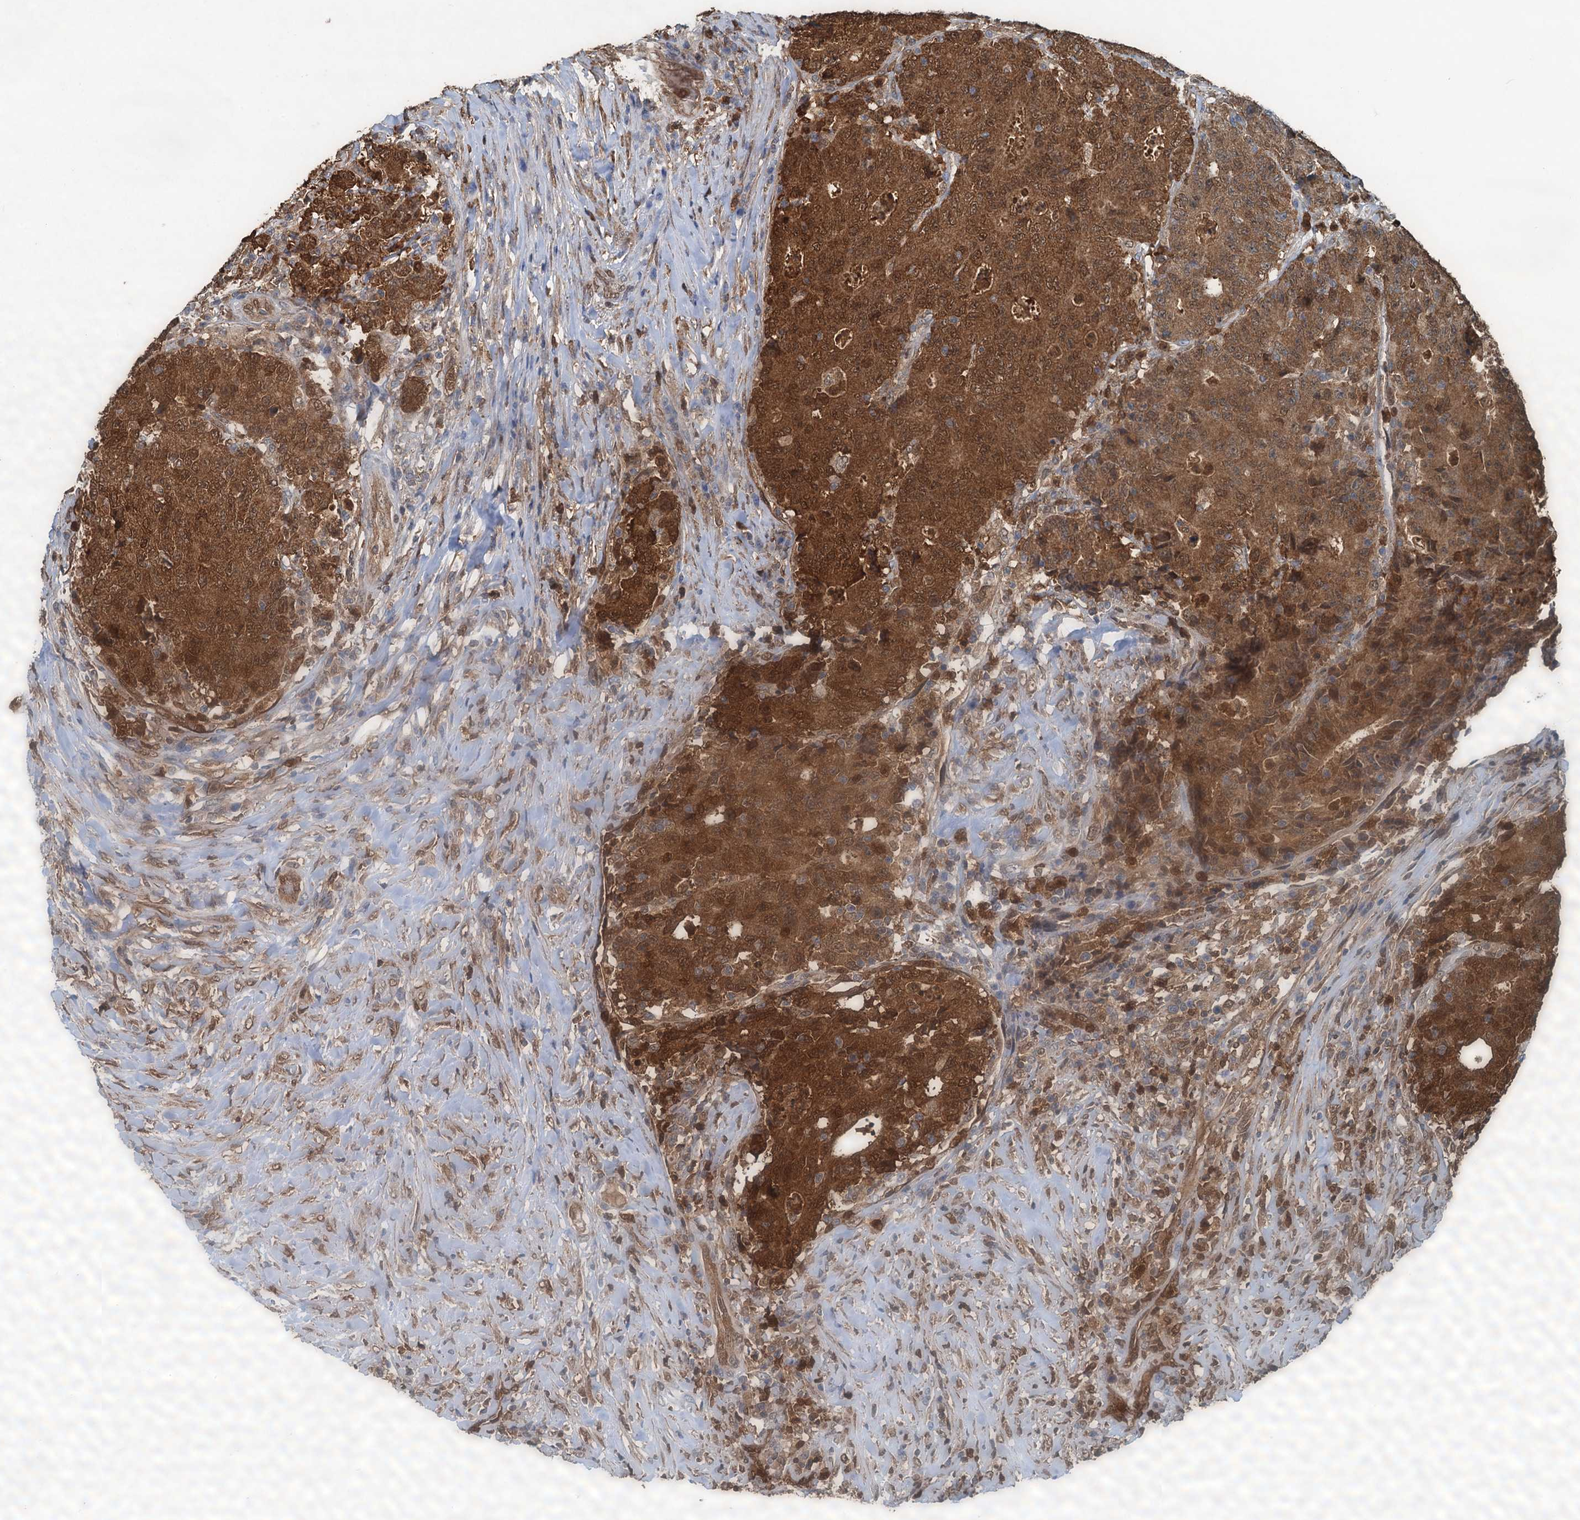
{"staining": {"intensity": "strong", "quantity": ">75%", "location": "cytoplasmic/membranous,nuclear"}, "tissue": "colorectal cancer", "cell_type": "Tumor cells", "image_type": "cancer", "snomed": [{"axis": "morphology", "description": "Adenocarcinoma, NOS"}, {"axis": "topography", "description": "Colon"}], "caption": "Tumor cells demonstrate high levels of strong cytoplasmic/membranous and nuclear staining in approximately >75% of cells in human colorectal adenocarcinoma.", "gene": "S100A6", "patient": {"sex": "female", "age": 75}}